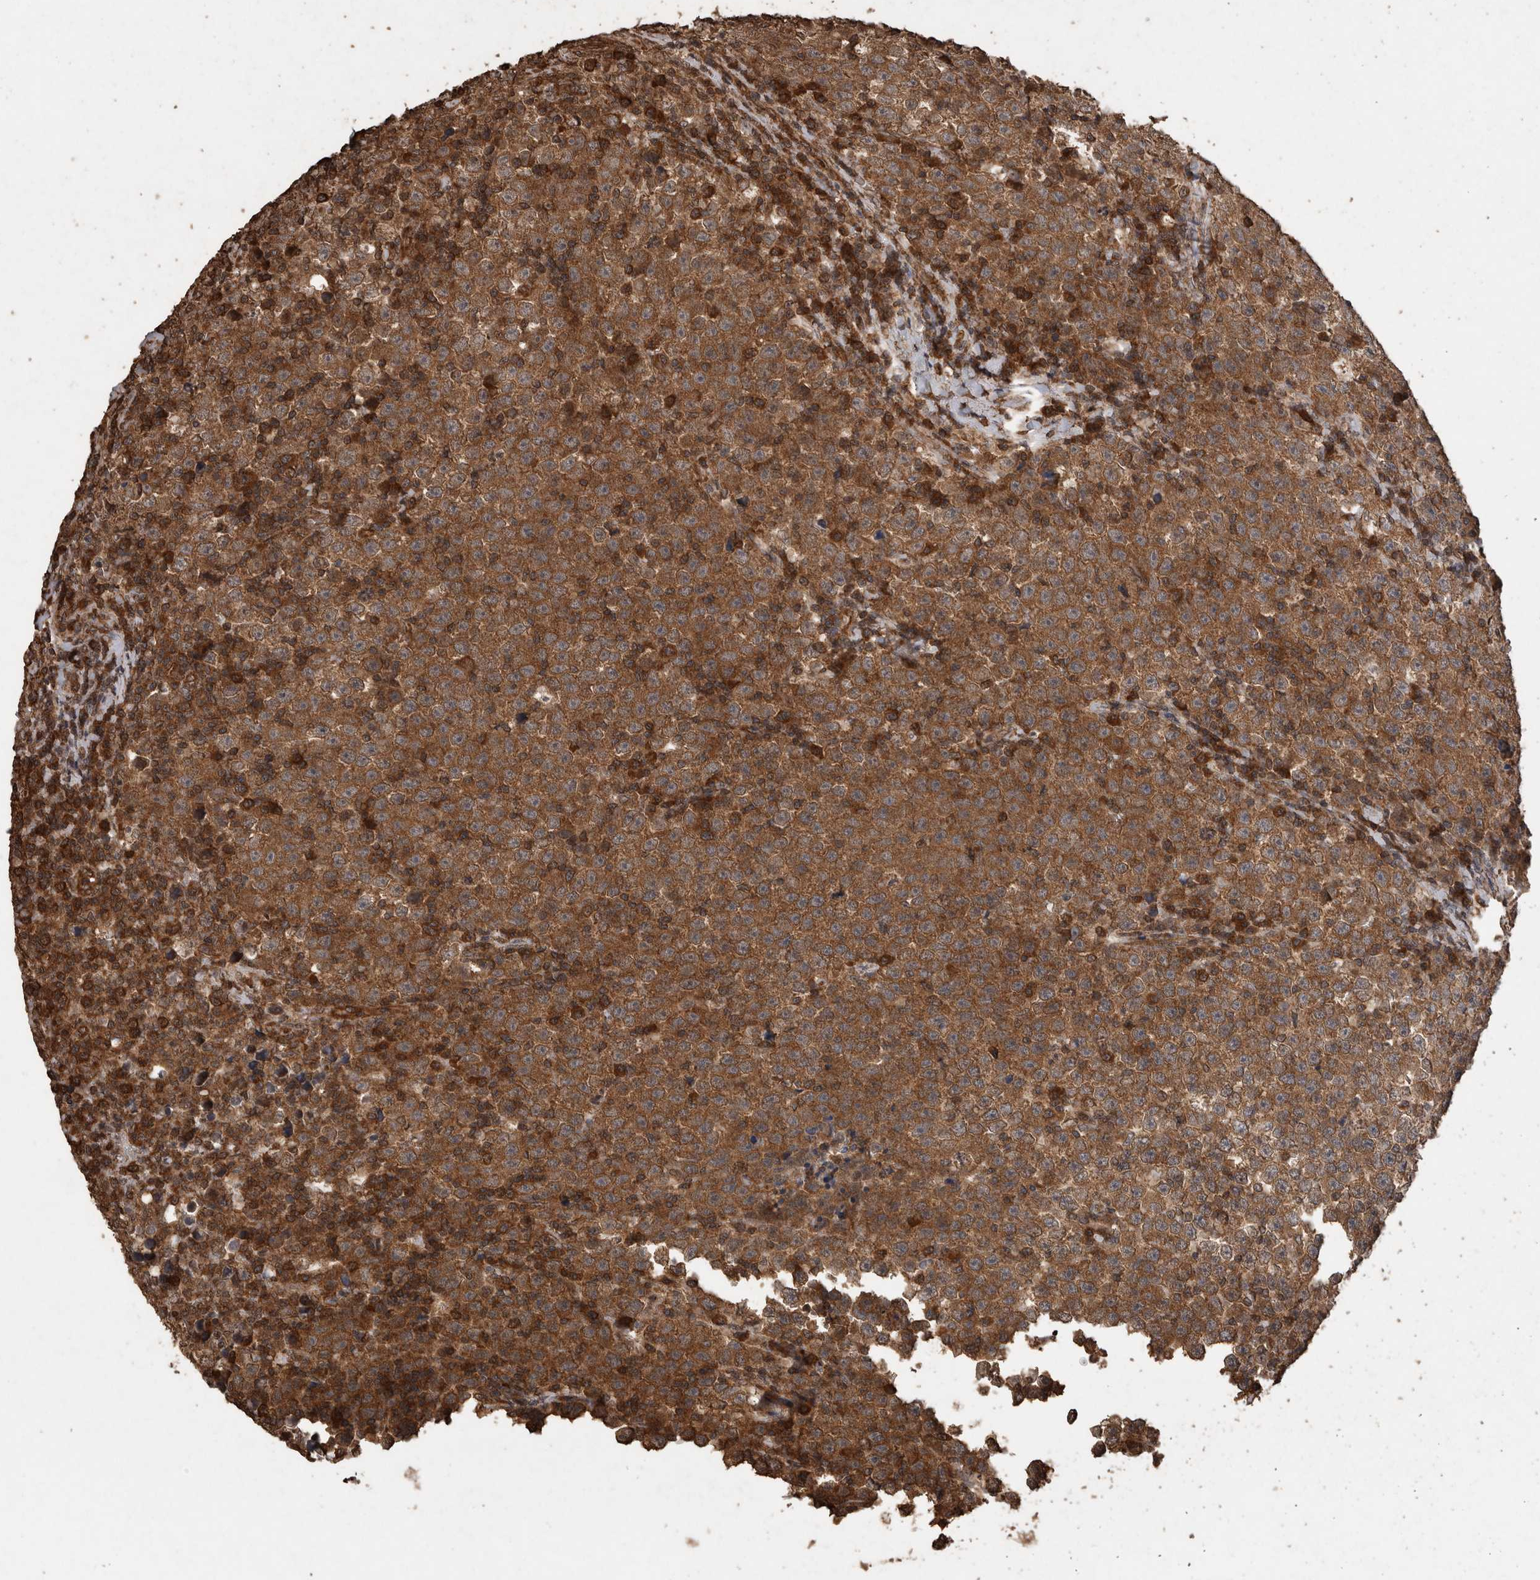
{"staining": {"intensity": "strong", "quantity": ">75%", "location": "cytoplasmic/membranous"}, "tissue": "testis cancer", "cell_type": "Tumor cells", "image_type": "cancer", "snomed": [{"axis": "morphology", "description": "Seminoma, NOS"}, {"axis": "topography", "description": "Testis"}], "caption": "Immunohistochemistry image of testis cancer (seminoma) stained for a protein (brown), which shows high levels of strong cytoplasmic/membranous staining in approximately >75% of tumor cells.", "gene": "PINK1", "patient": {"sex": "male", "age": 43}}